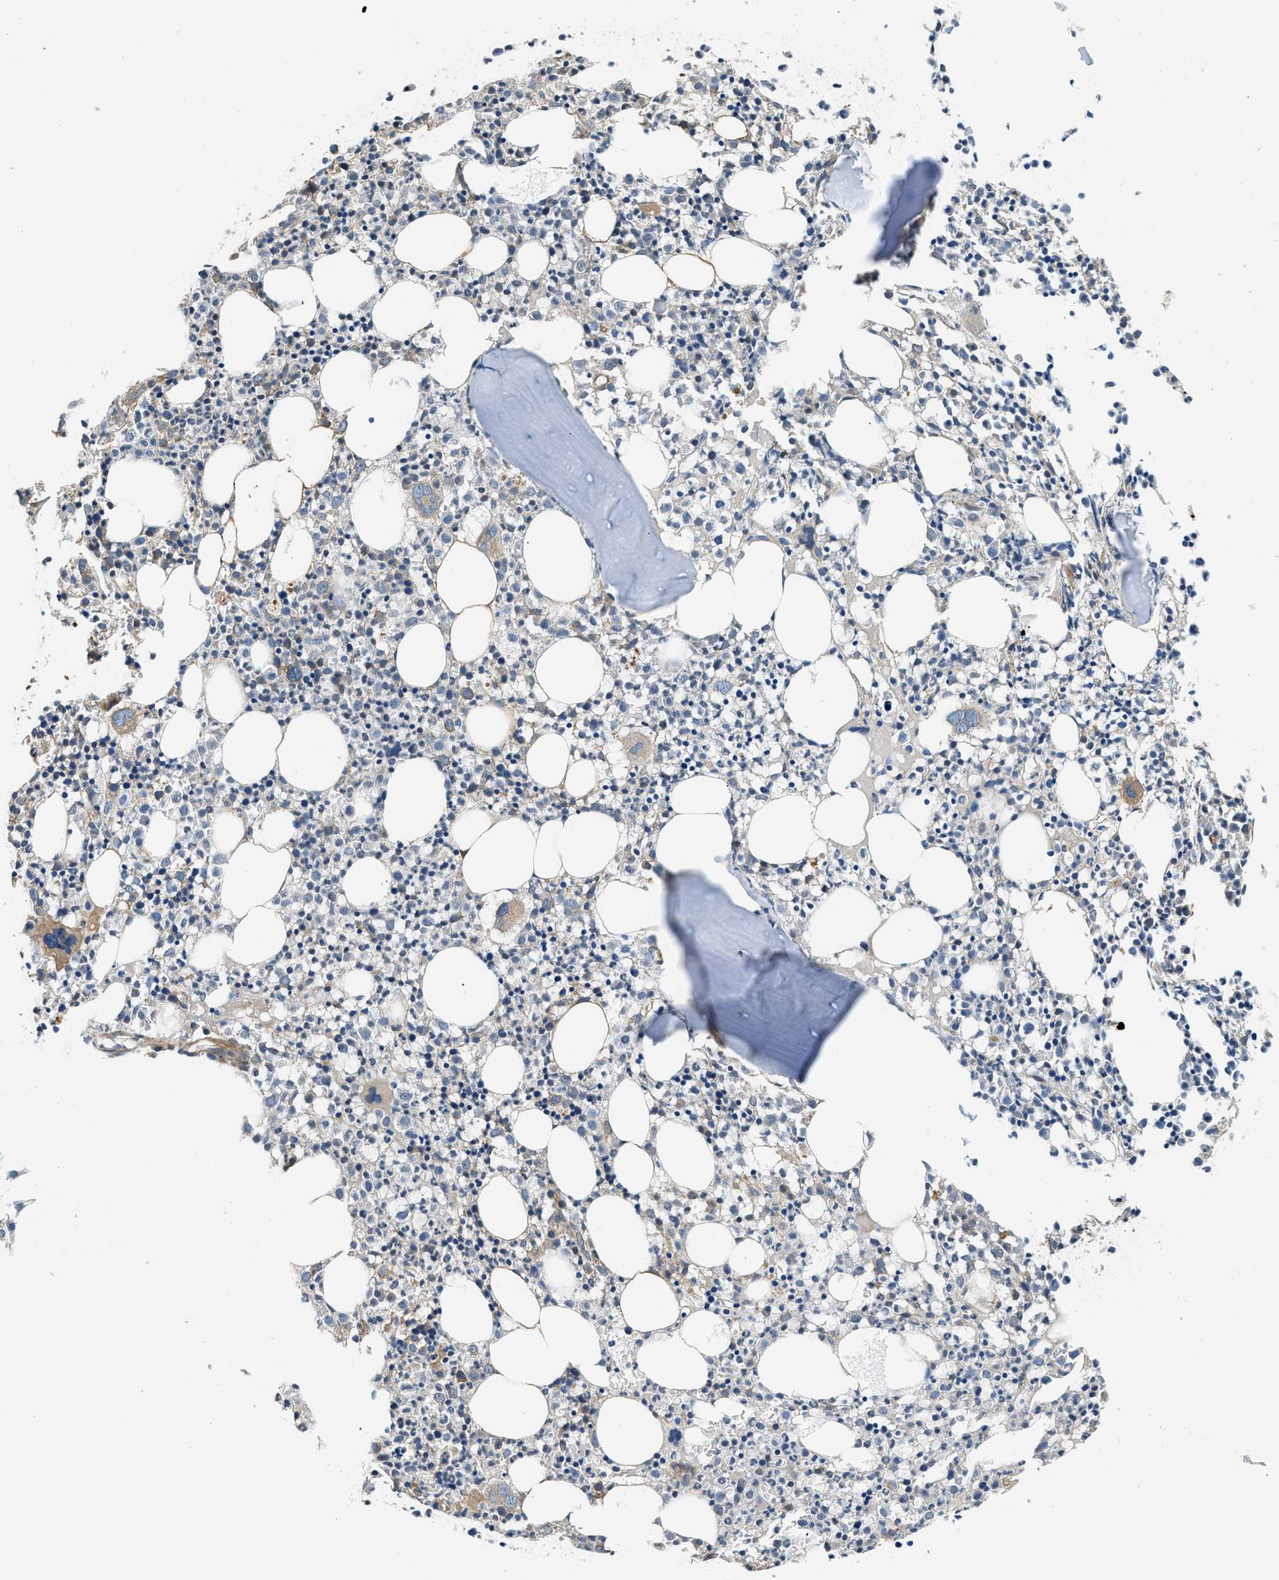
{"staining": {"intensity": "moderate", "quantity": "25%-75%", "location": "cytoplasmic/membranous"}, "tissue": "bone marrow", "cell_type": "Hematopoietic cells", "image_type": "normal", "snomed": [{"axis": "morphology", "description": "Normal tissue, NOS"}, {"axis": "morphology", "description": "Inflammation, NOS"}, {"axis": "topography", "description": "Bone marrow"}], "caption": "Immunohistochemical staining of benign human bone marrow exhibits moderate cytoplasmic/membranous protein positivity in about 25%-75% of hematopoietic cells.", "gene": "IL3RA", "patient": {"sex": "male", "age": 25}}